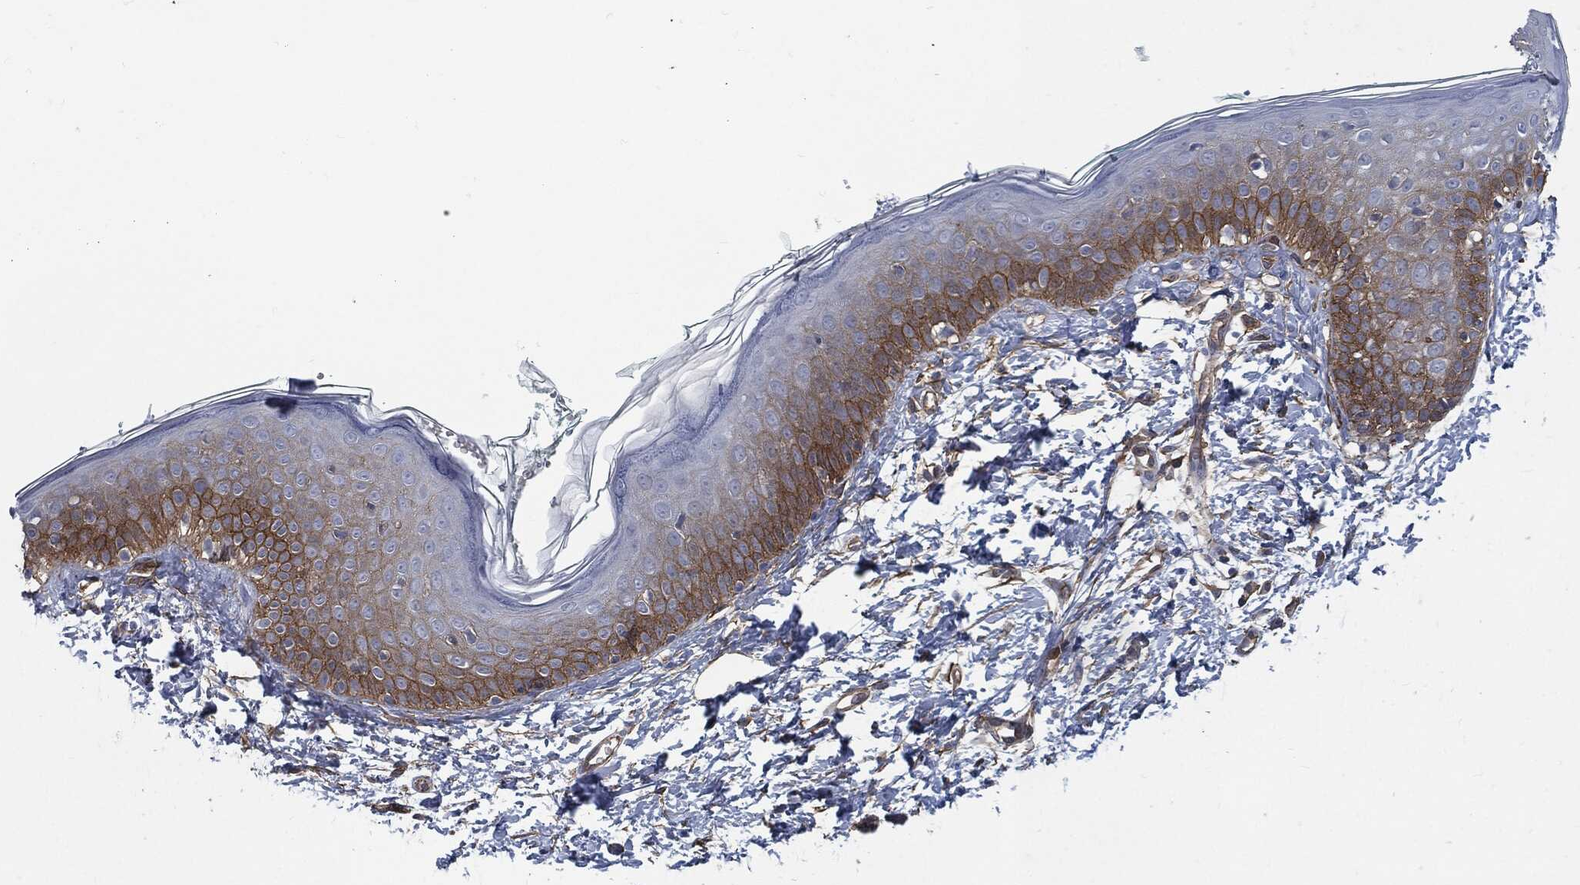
{"staining": {"intensity": "negative", "quantity": "none", "location": "none"}, "tissue": "skin", "cell_type": "Fibroblasts", "image_type": "normal", "snomed": [{"axis": "morphology", "description": "Normal tissue, NOS"}, {"axis": "morphology", "description": "Basal cell carcinoma"}, {"axis": "topography", "description": "Skin"}], "caption": "This is an immunohistochemistry (IHC) photomicrograph of normal skin. There is no positivity in fibroblasts.", "gene": "SVIL", "patient": {"sex": "male", "age": 33}}